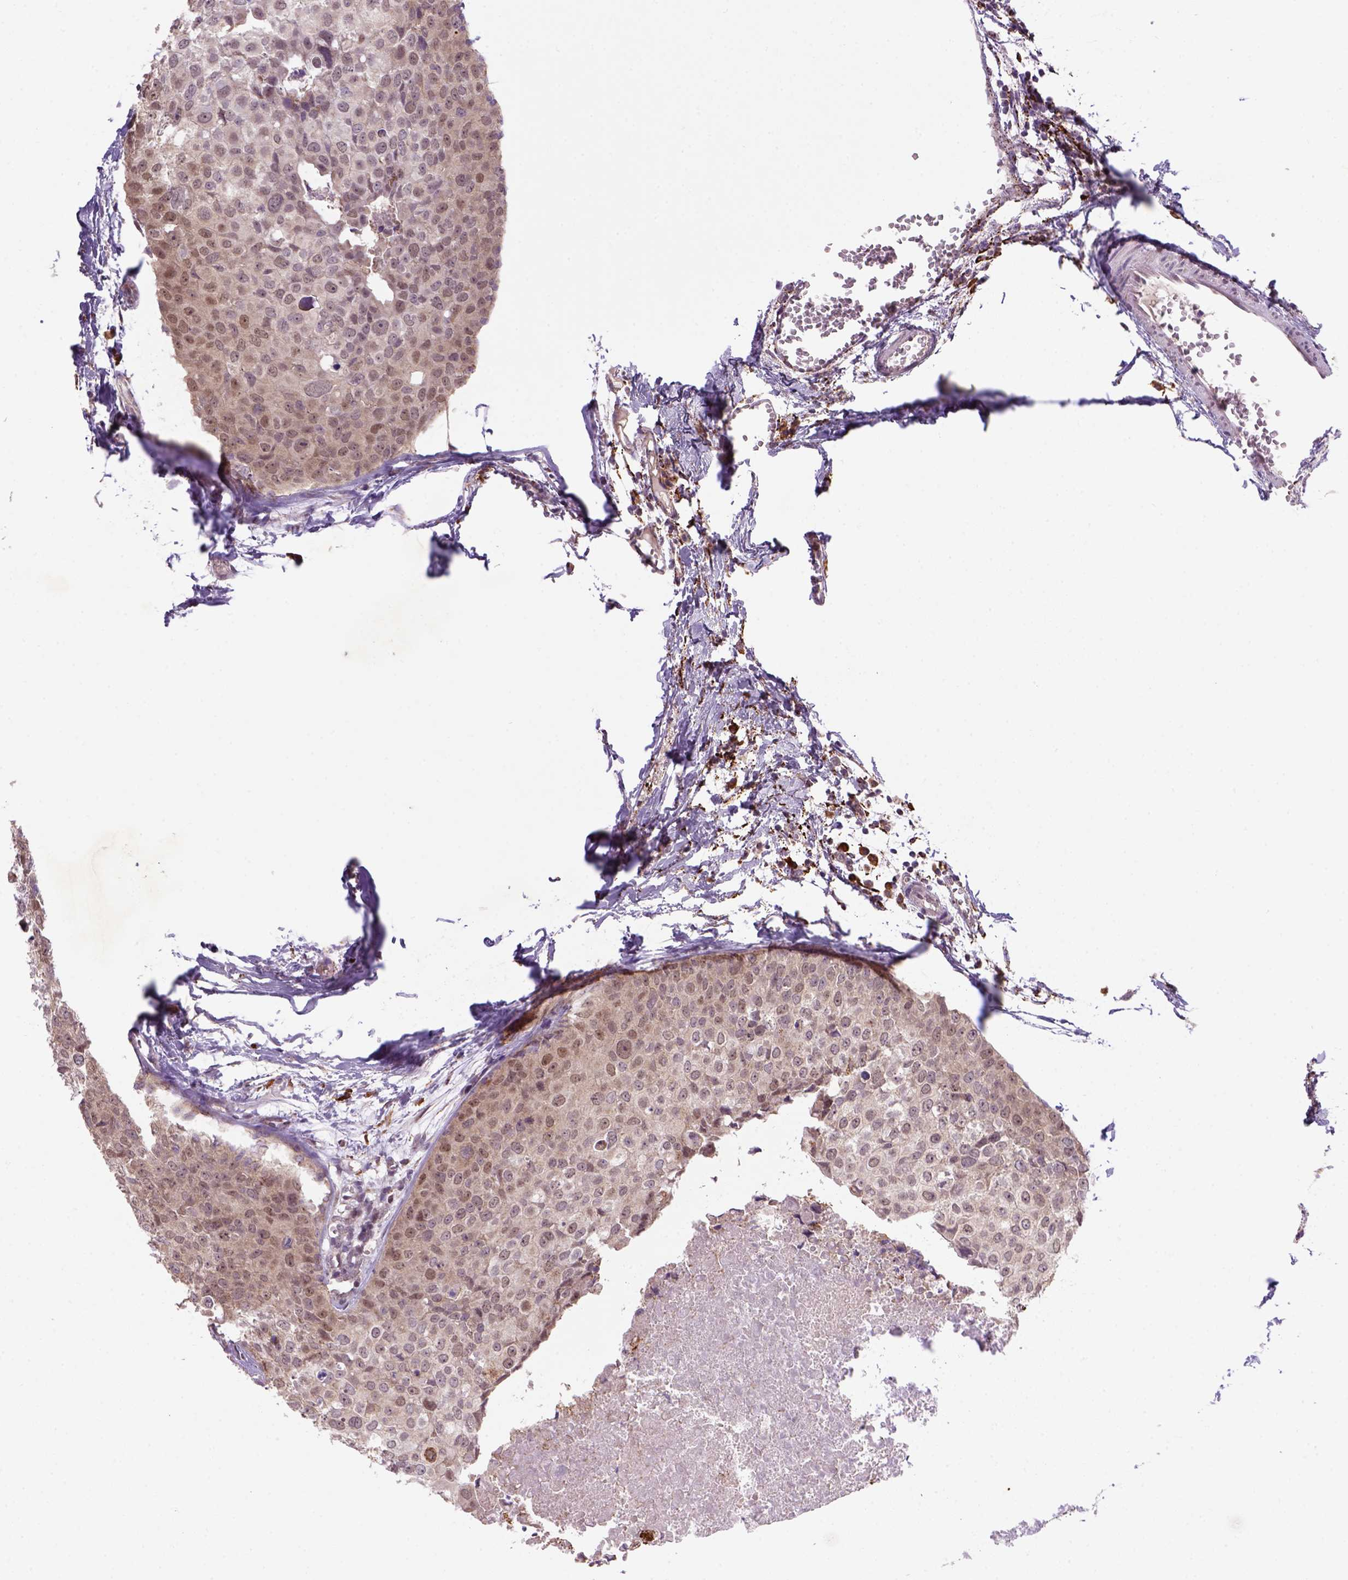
{"staining": {"intensity": "moderate", "quantity": "25%-75%", "location": "nuclear"}, "tissue": "breast cancer", "cell_type": "Tumor cells", "image_type": "cancer", "snomed": [{"axis": "morphology", "description": "Duct carcinoma"}, {"axis": "topography", "description": "Breast"}], "caption": "DAB immunohistochemical staining of human invasive ductal carcinoma (breast) demonstrates moderate nuclear protein staining in about 25%-75% of tumor cells. (DAB (3,3'-diaminobenzidine) = brown stain, brightfield microscopy at high magnification).", "gene": "FZD7", "patient": {"sex": "female", "age": 38}}